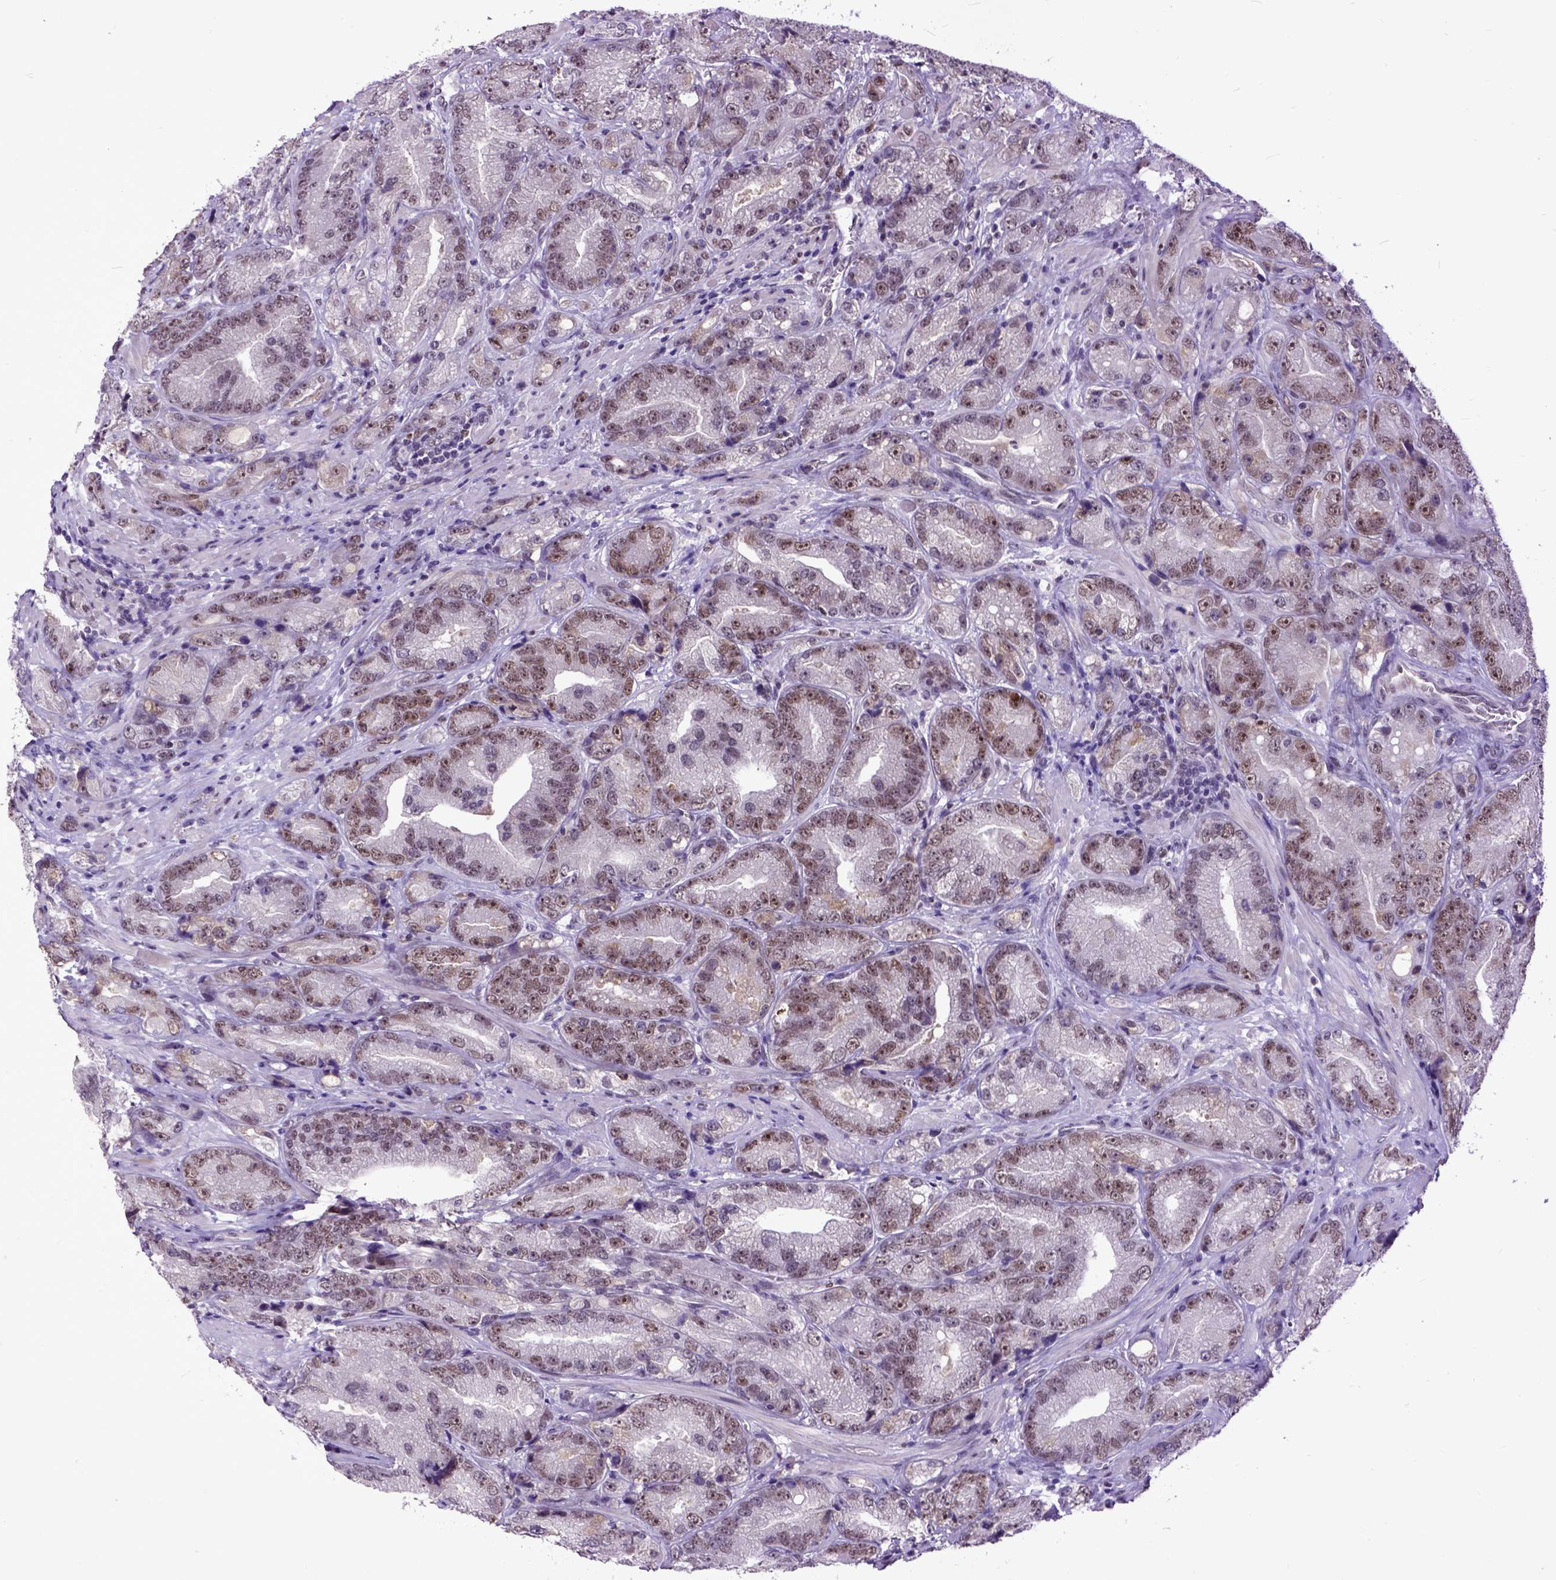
{"staining": {"intensity": "moderate", "quantity": "25%-75%", "location": "nuclear"}, "tissue": "prostate cancer", "cell_type": "Tumor cells", "image_type": "cancer", "snomed": [{"axis": "morphology", "description": "Adenocarcinoma, NOS"}, {"axis": "topography", "description": "Prostate"}], "caption": "Tumor cells exhibit medium levels of moderate nuclear expression in about 25%-75% of cells in prostate adenocarcinoma.", "gene": "RCC2", "patient": {"sex": "male", "age": 63}}